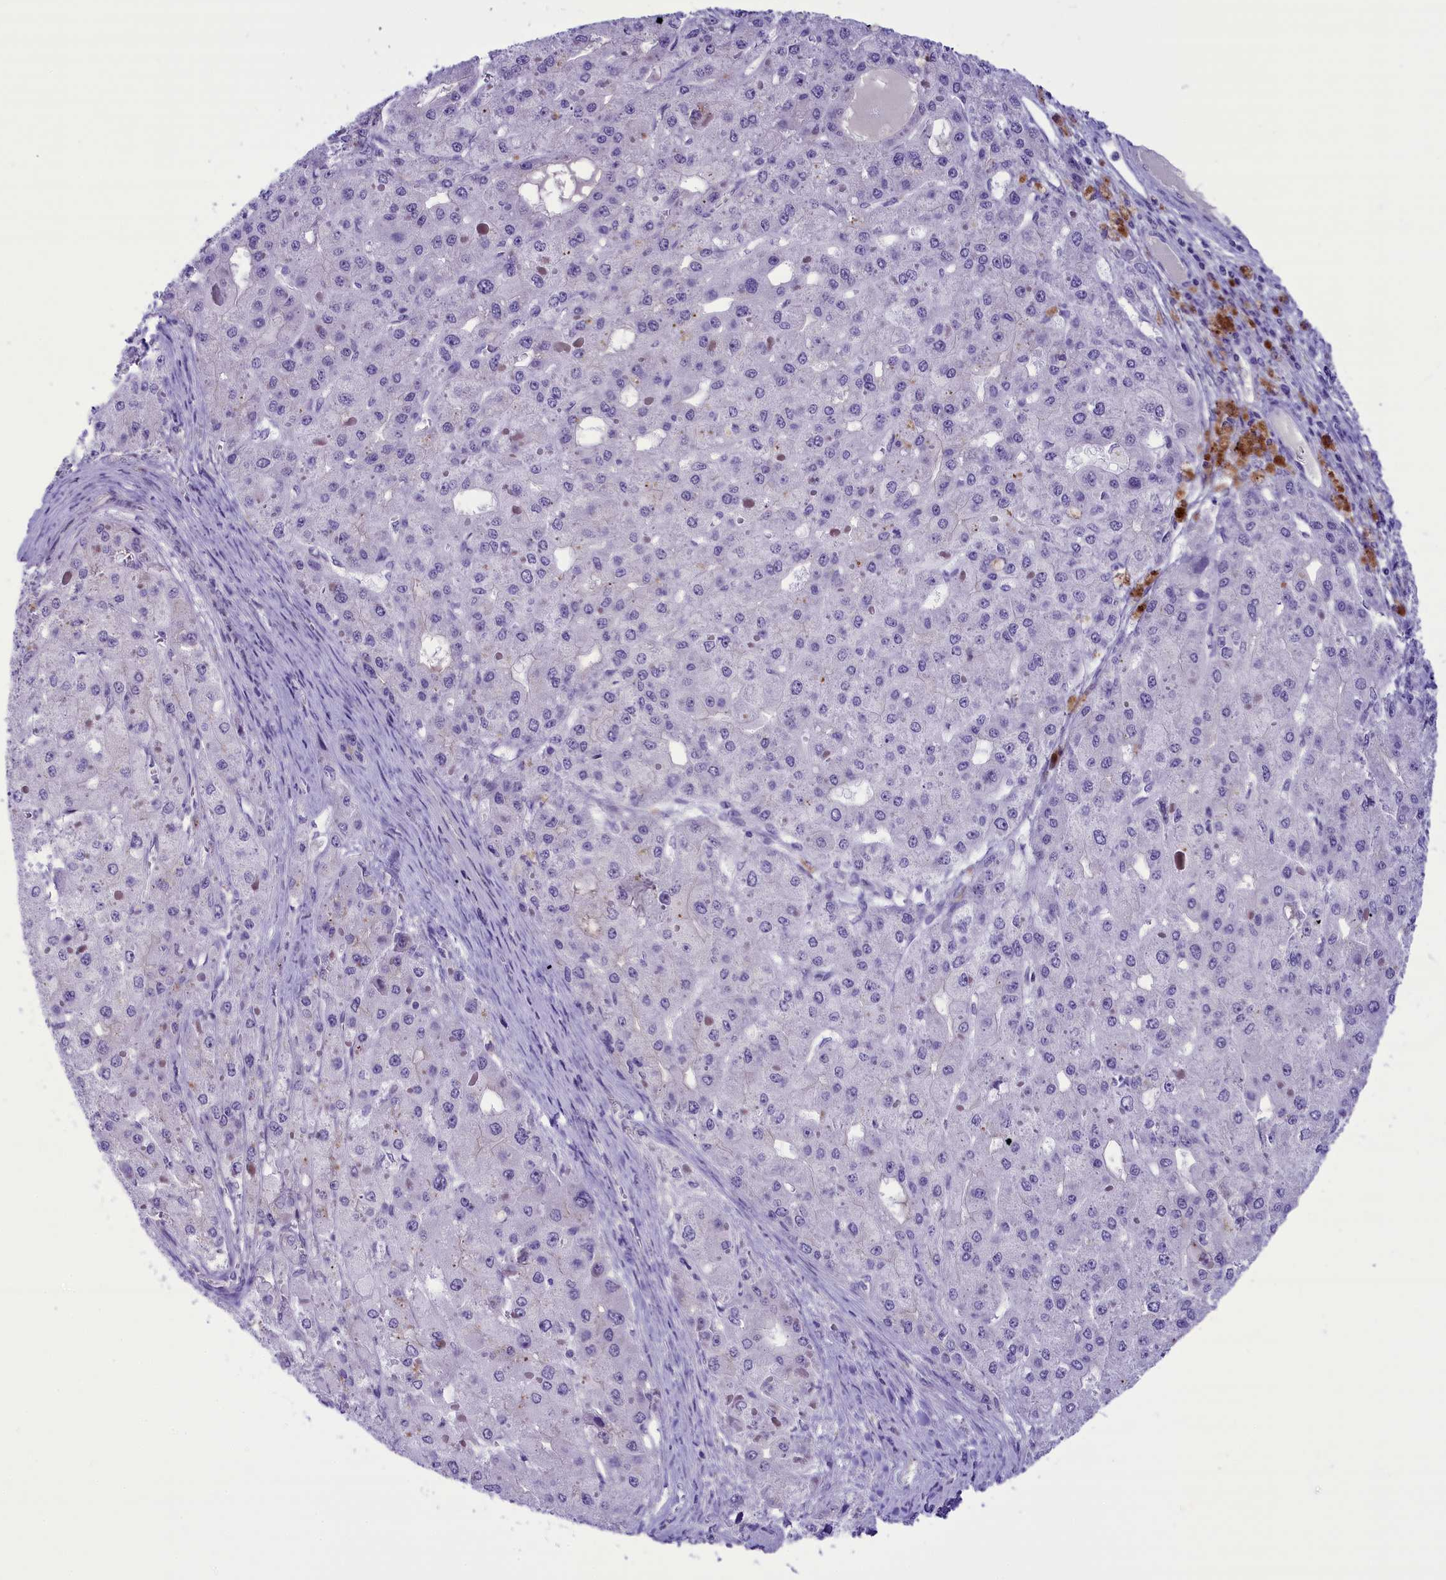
{"staining": {"intensity": "negative", "quantity": "none", "location": "none"}, "tissue": "liver cancer", "cell_type": "Tumor cells", "image_type": "cancer", "snomed": [{"axis": "morphology", "description": "Carcinoma, Hepatocellular, NOS"}, {"axis": "topography", "description": "Liver"}], "caption": "Immunohistochemical staining of liver cancer (hepatocellular carcinoma) displays no significant positivity in tumor cells.", "gene": "PRR15", "patient": {"sex": "female", "age": 73}}